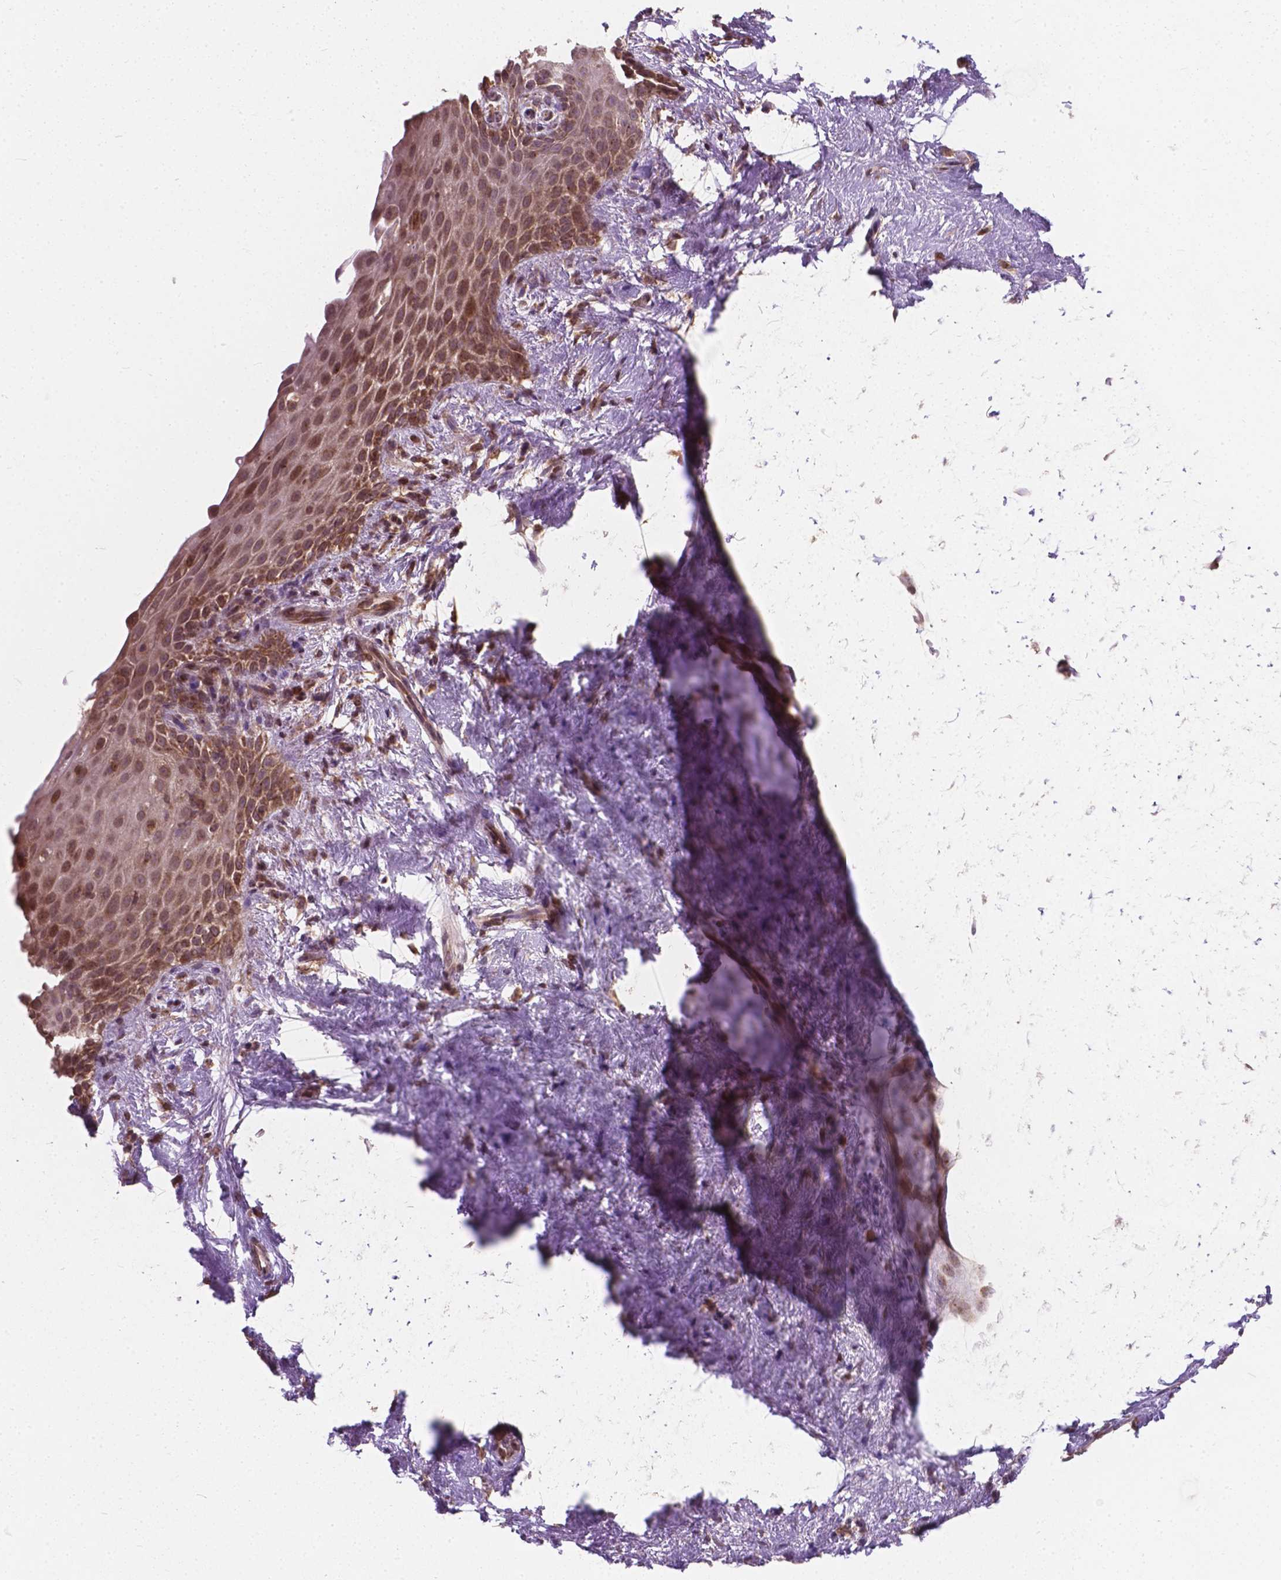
{"staining": {"intensity": "moderate", "quantity": "25%-75%", "location": "nuclear"}, "tissue": "skin", "cell_type": "Epidermal cells", "image_type": "normal", "snomed": [{"axis": "morphology", "description": "Normal tissue, NOS"}, {"axis": "topography", "description": "Anal"}], "caption": "Immunohistochemical staining of benign skin reveals 25%-75% levels of moderate nuclear protein positivity in approximately 25%-75% of epidermal cells. (brown staining indicates protein expression, while blue staining denotes nuclei).", "gene": "MRPL33", "patient": {"sex": "female", "age": 46}}